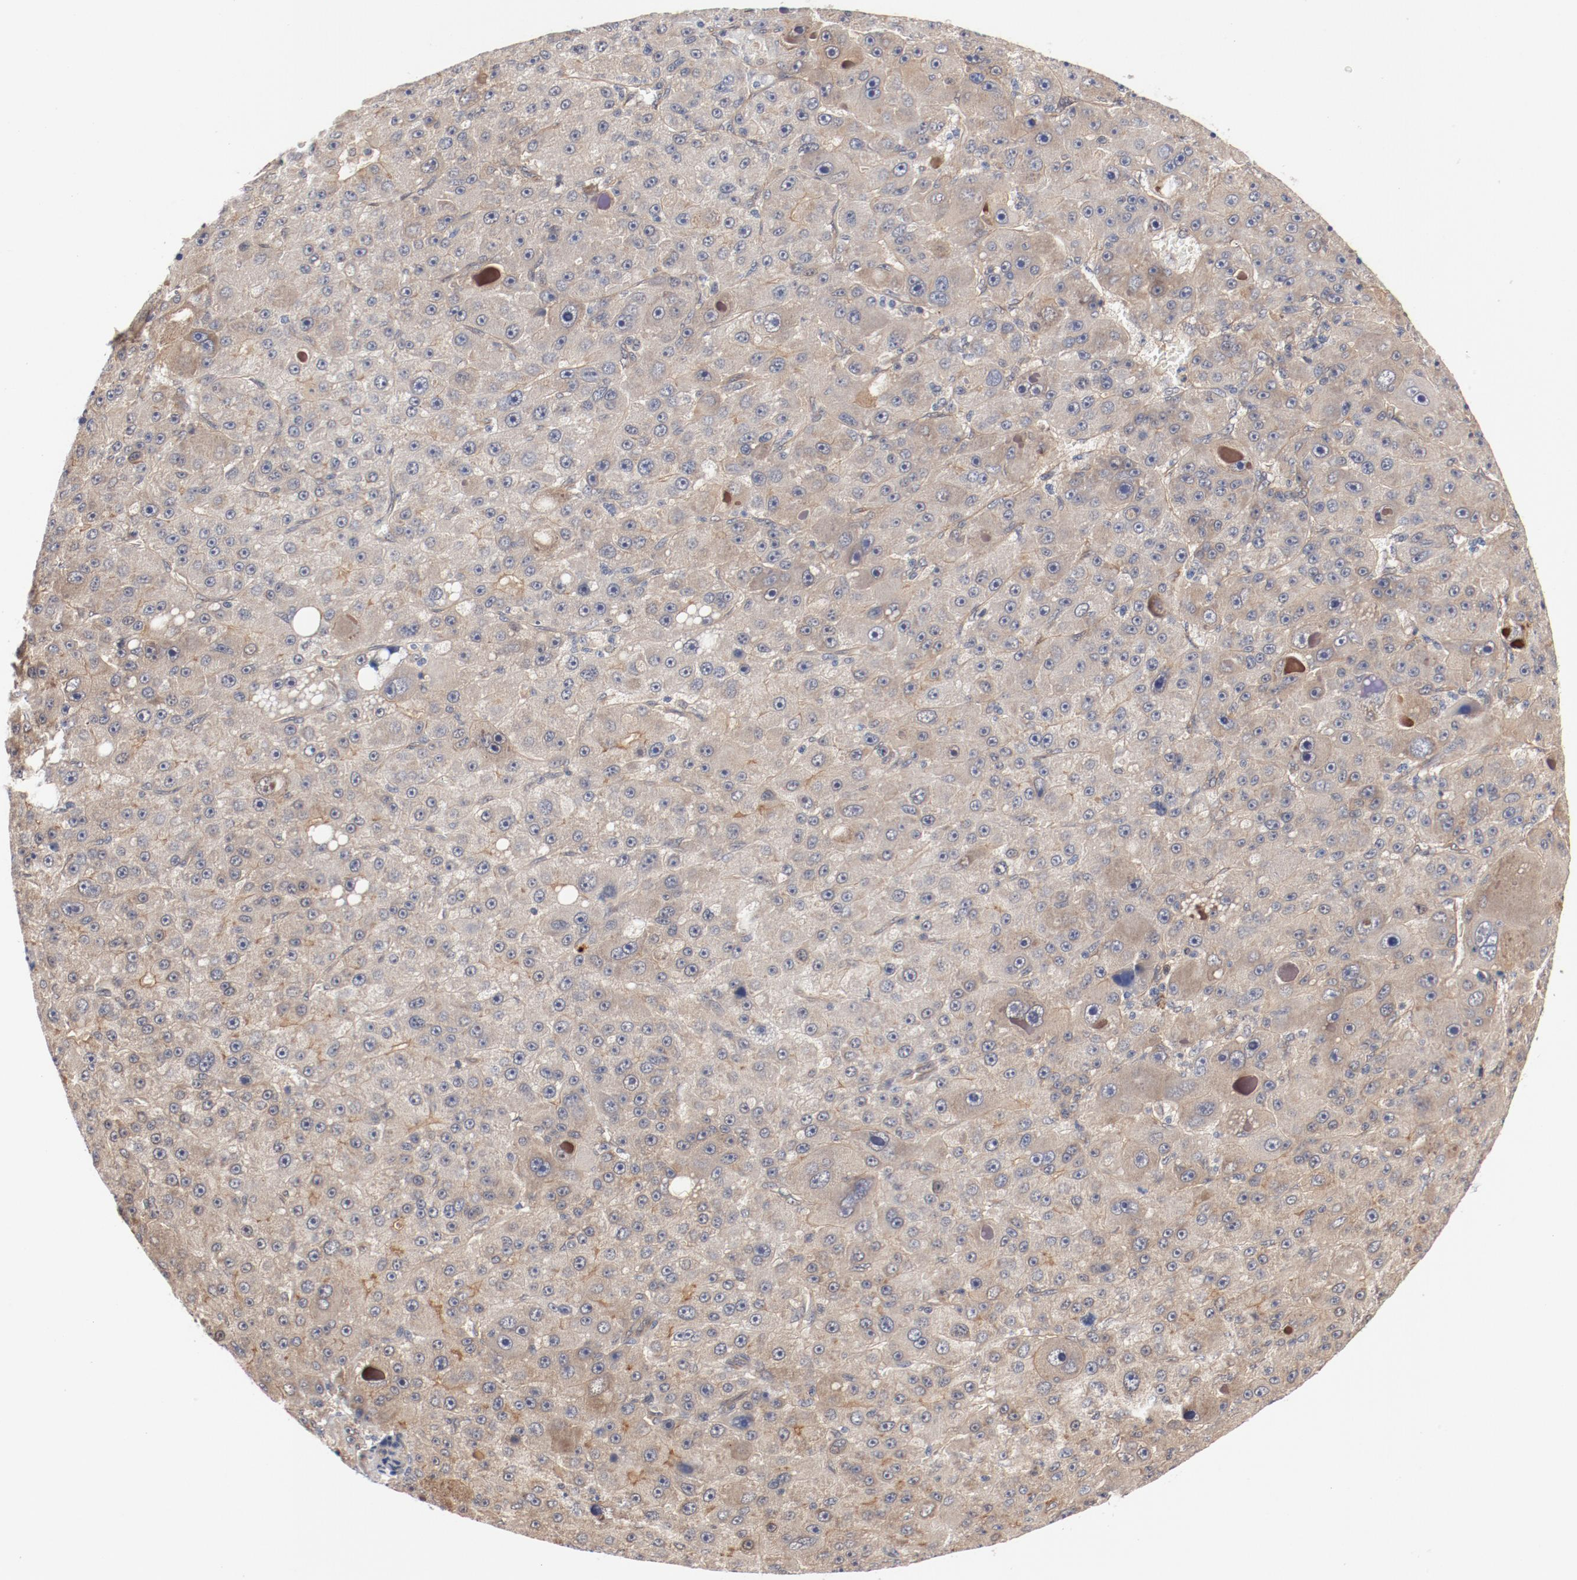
{"staining": {"intensity": "negative", "quantity": "none", "location": "none"}, "tissue": "liver cancer", "cell_type": "Tumor cells", "image_type": "cancer", "snomed": [{"axis": "morphology", "description": "Carcinoma, Hepatocellular, NOS"}, {"axis": "topography", "description": "Liver"}], "caption": "Immunohistochemistry (IHC) micrograph of neoplastic tissue: liver cancer stained with DAB (3,3'-diaminobenzidine) displays no significant protein positivity in tumor cells.", "gene": "PITPNM2", "patient": {"sex": "male", "age": 76}}